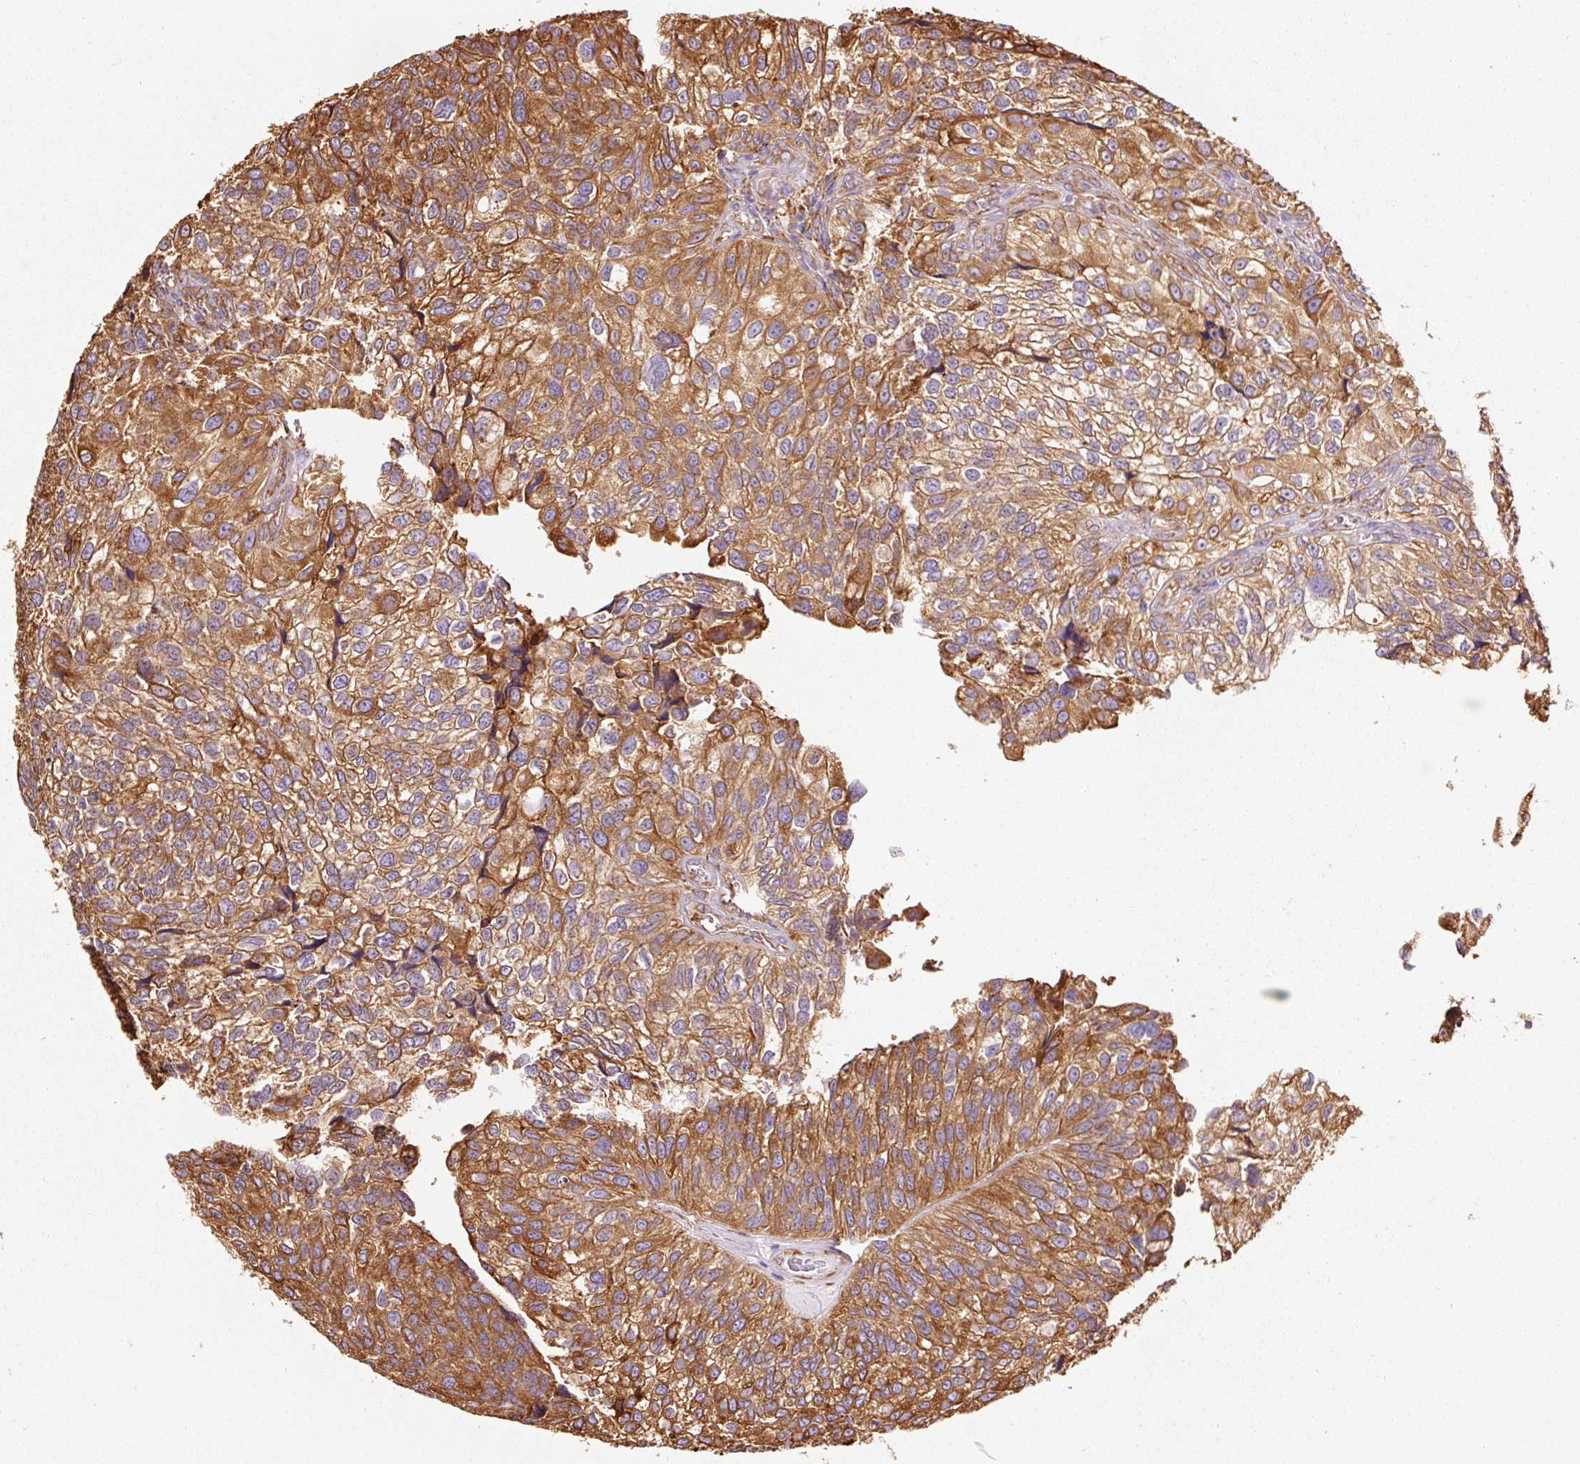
{"staining": {"intensity": "strong", "quantity": ">75%", "location": "cytoplasmic/membranous"}, "tissue": "urothelial cancer", "cell_type": "Tumor cells", "image_type": "cancer", "snomed": [{"axis": "morphology", "description": "Urothelial carcinoma, NOS"}, {"axis": "topography", "description": "Urinary bladder"}], "caption": "This is a histology image of immunohistochemistry (IHC) staining of urothelial cancer, which shows strong expression in the cytoplasmic/membranous of tumor cells.", "gene": "KLC1", "patient": {"sex": "male", "age": 87}}